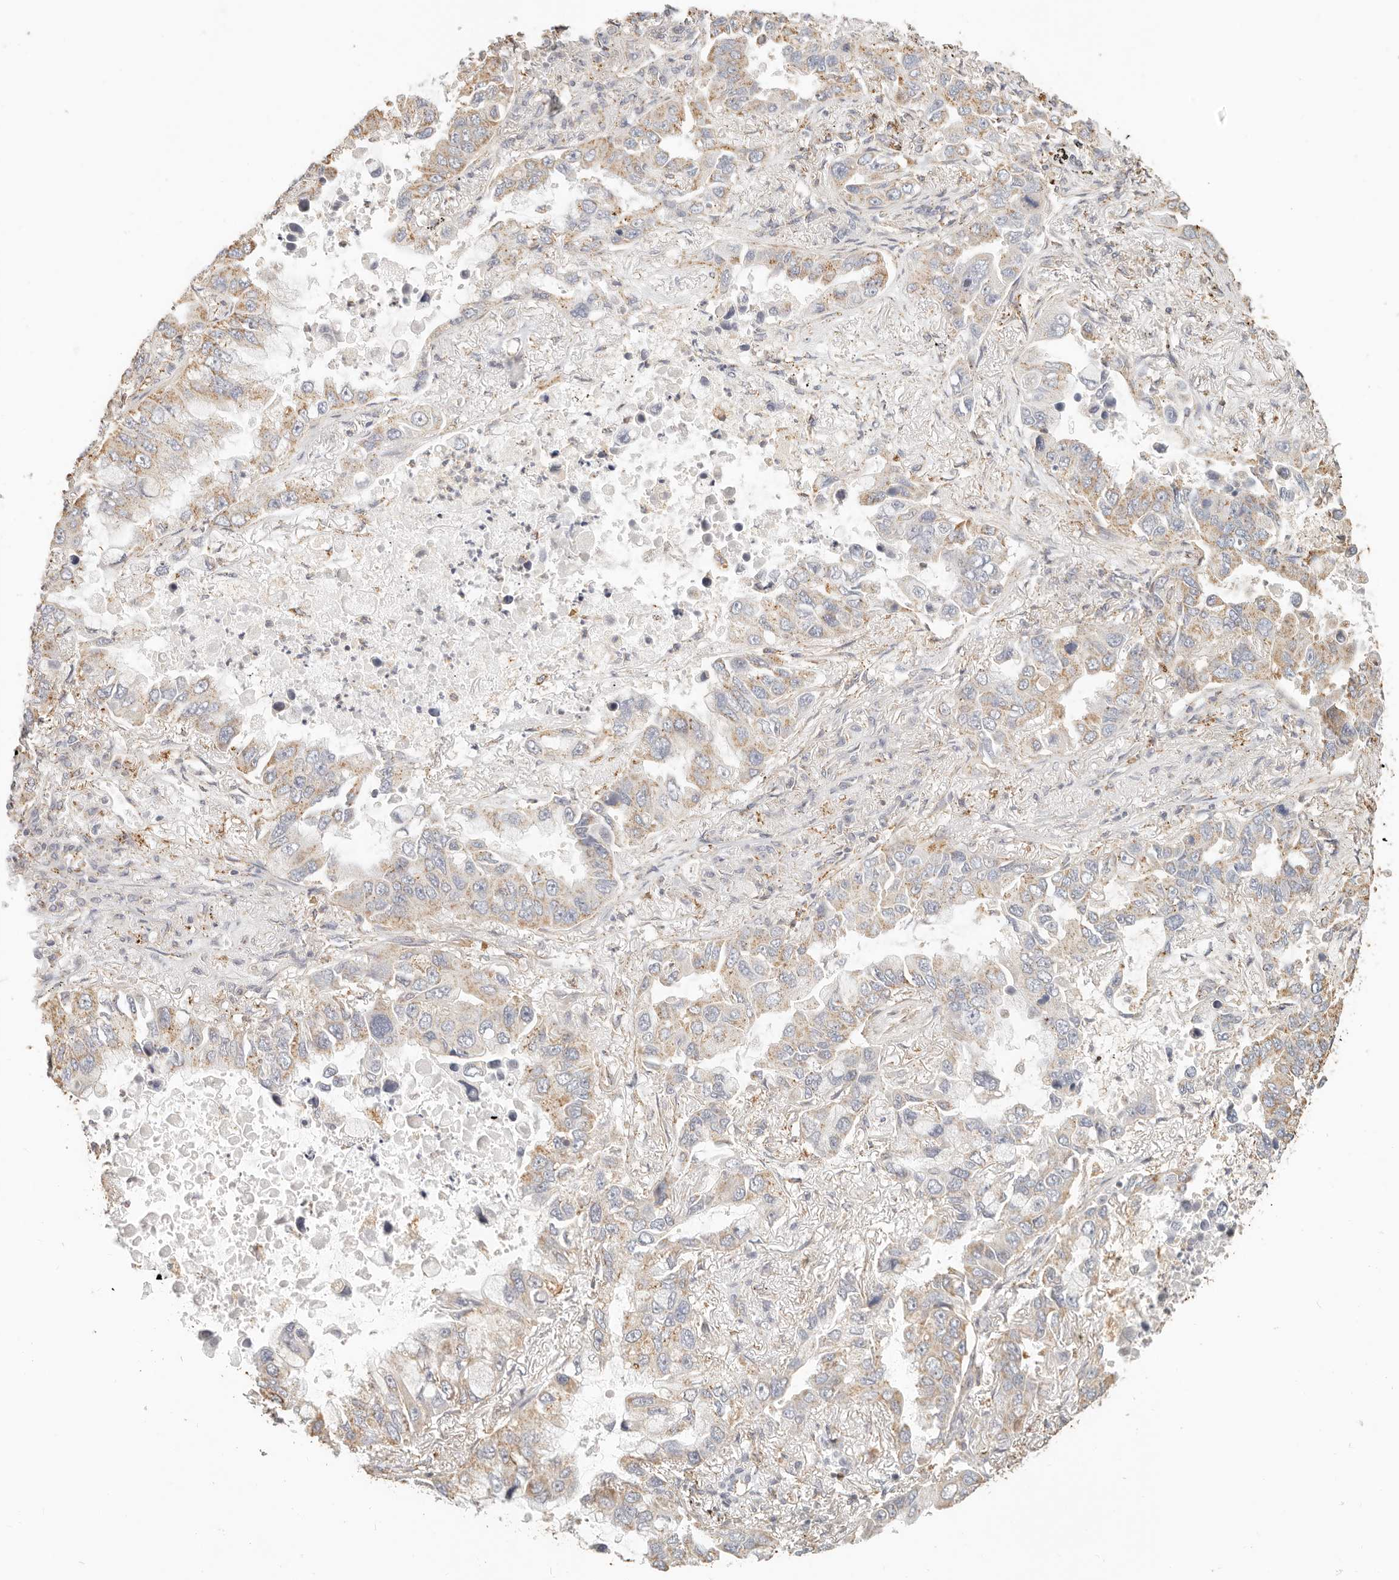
{"staining": {"intensity": "weak", "quantity": "25%-75%", "location": "cytoplasmic/membranous"}, "tissue": "lung cancer", "cell_type": "Tumor cells", "image_type": "cancer", "snomed": [{"axis": "morphology", "description": "Adenocarcinoma, NOS"}, {"axis": "topography", "description": "Lung"}], "caption": "A histopathology image of adenocarcinoma (lung) stained for a protein displays weak cytoplasmic/membranous brown staining in tumor cells. (DAB = brown stain, brightfield microscopy at high magnification).", "gene": "CNMD", "patient": {"sex": "male", "age": 64}}